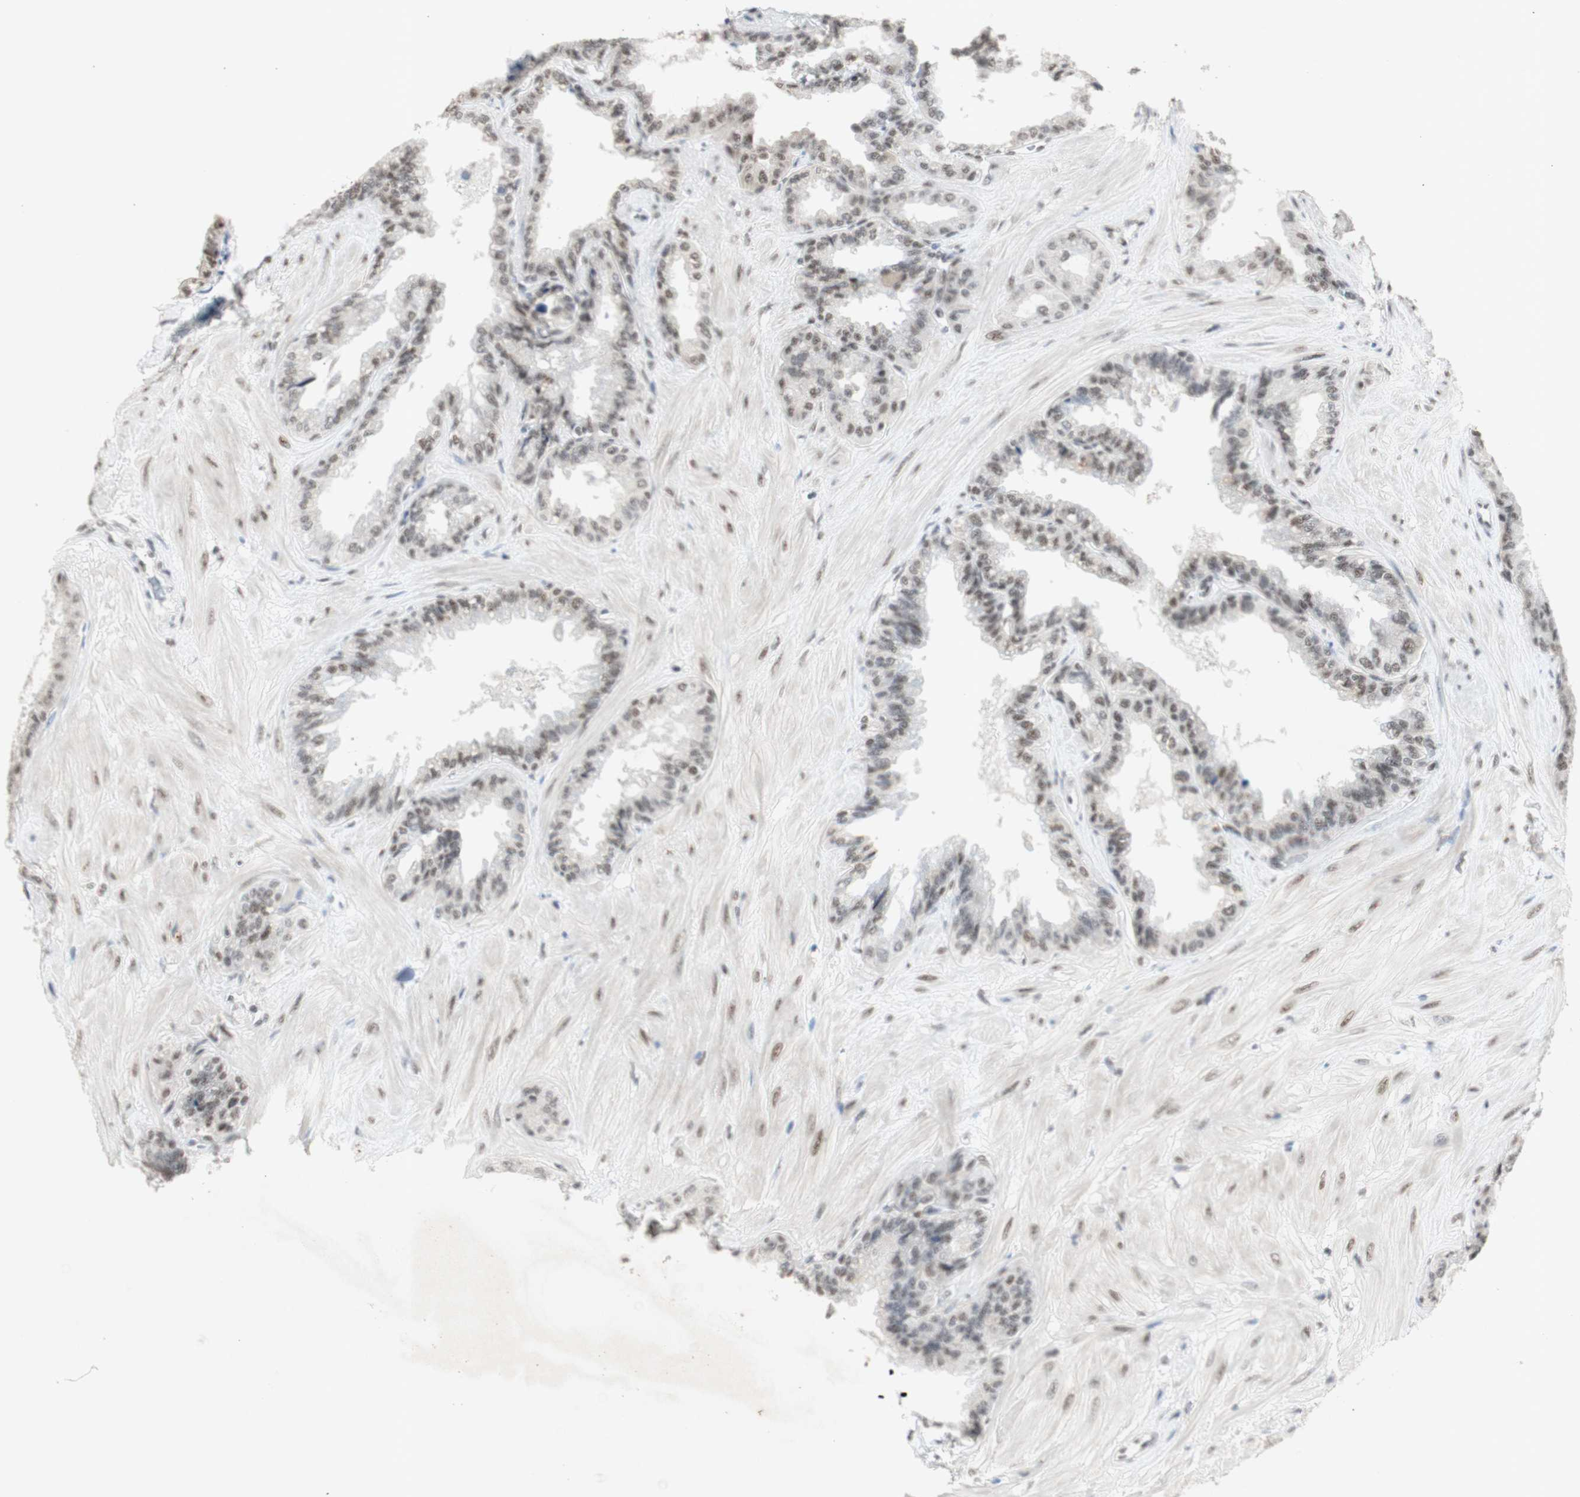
{"staining": {"intensity": "moderate", "quantity": ">75%", "location": "nuclear"}, "tissue": "seminal vesicle", "cell_type": "Glandular cells", "image_type": "normal", "snomed": [{"axis": "morphology", "description": "Normal tissue, NOS"}, {"axis": "topography", "description": "Seminal veicle"}], "caption": "Immunohistochemical staining of benign human seminal vesicle exhibits moderate nuclear protein expression in approximately >75% of glandular cells.", "gene": "SNRPB", "patient": {"sex": "male", "age": 46}}